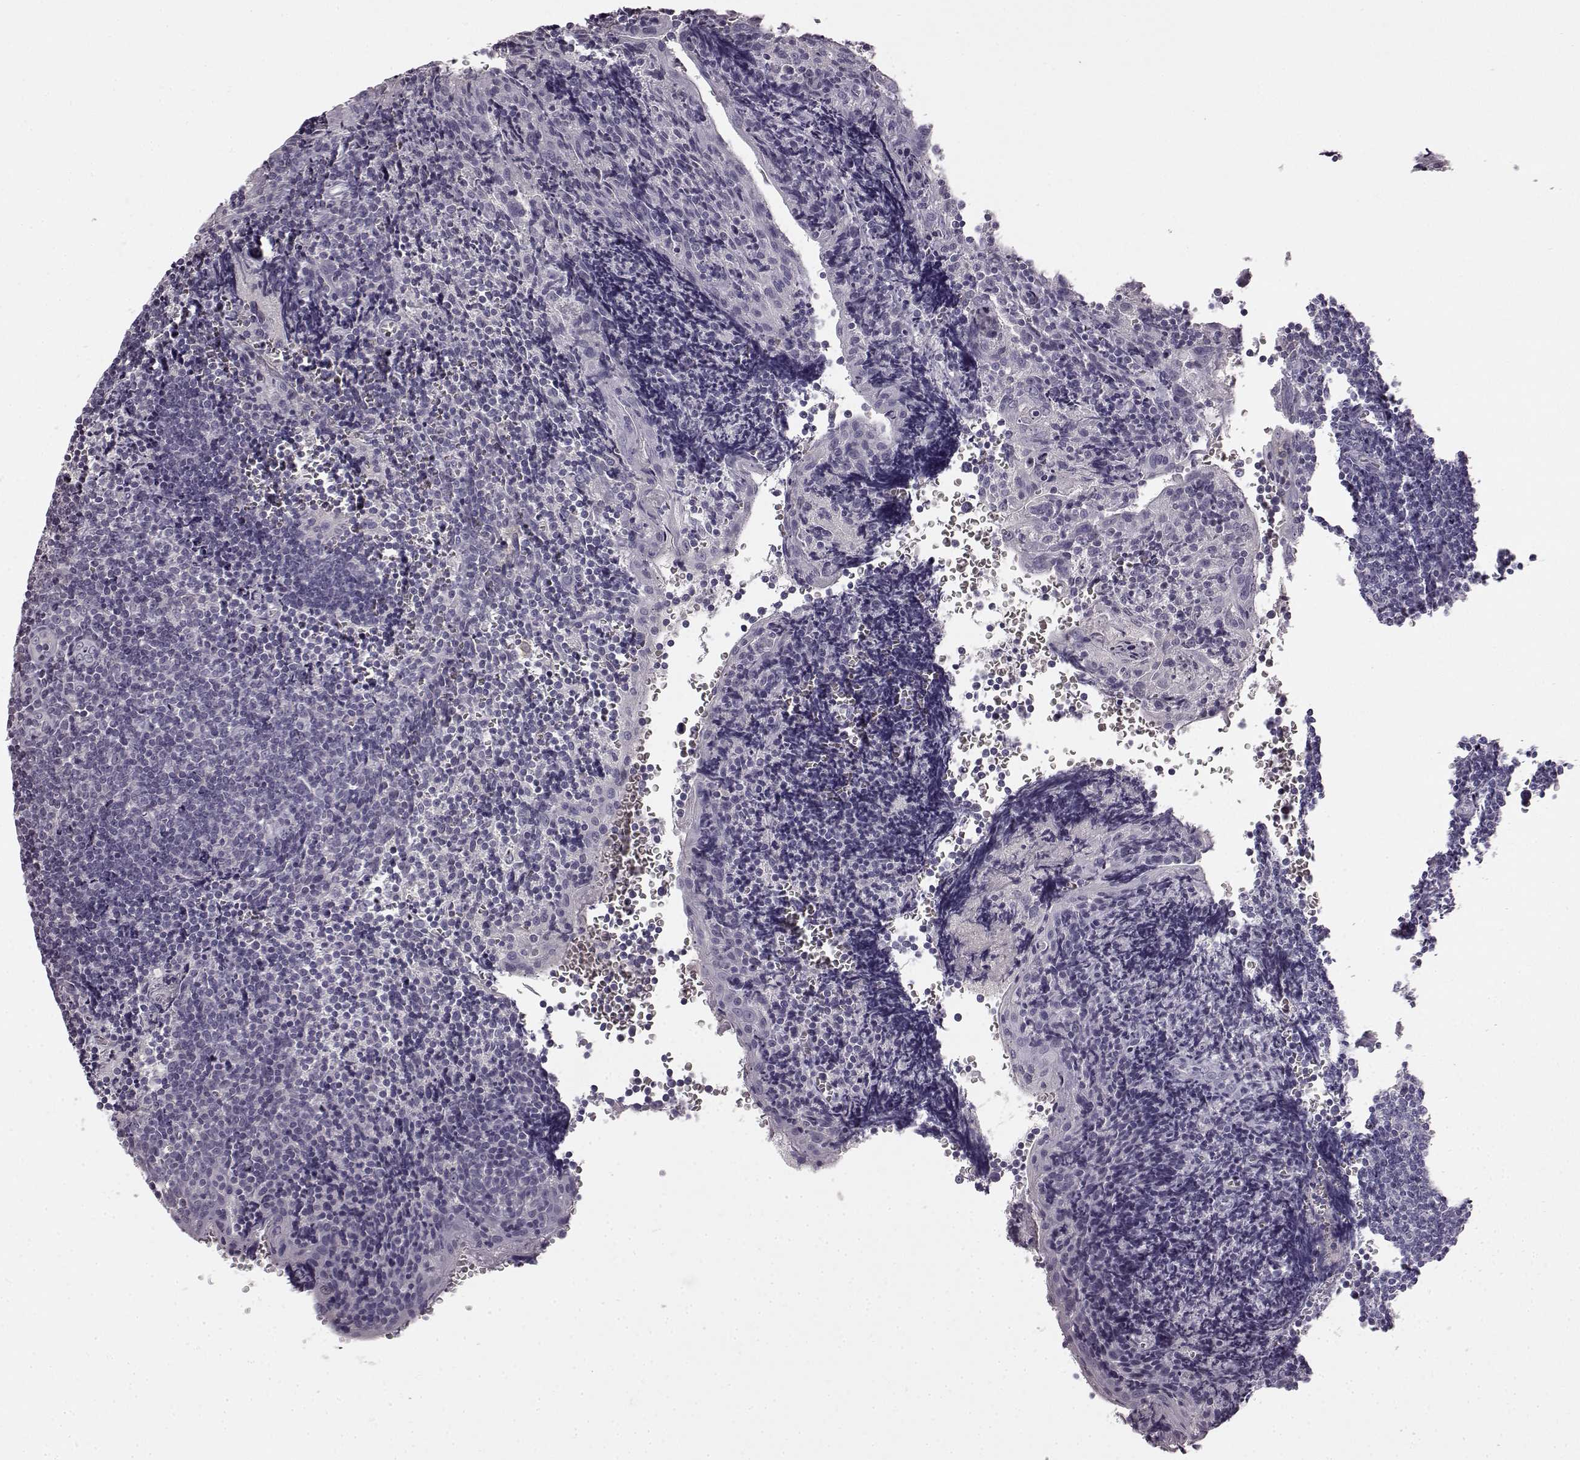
{"staining": {"intensity": "negative", "quantity": "none", "location": "none"}, "tissue": "tonsil", "cell_type": "Germinal center cells", "image_type": "normal", "snomed": [{"axis": "morphology", "description": "Normal tissue, NOS"}, {"axis": "morphology", "description": "Inflammation, NOS"}, {"axis": "topography", "description": "Tonsil"}], "caption": "IHC histopathology image of normal tonsil: tonsil stained with DAB displays no significant protein positivity in germinal center cells.", "gene": "KRT81", "patient": {"sex": "female", "age": 31}}